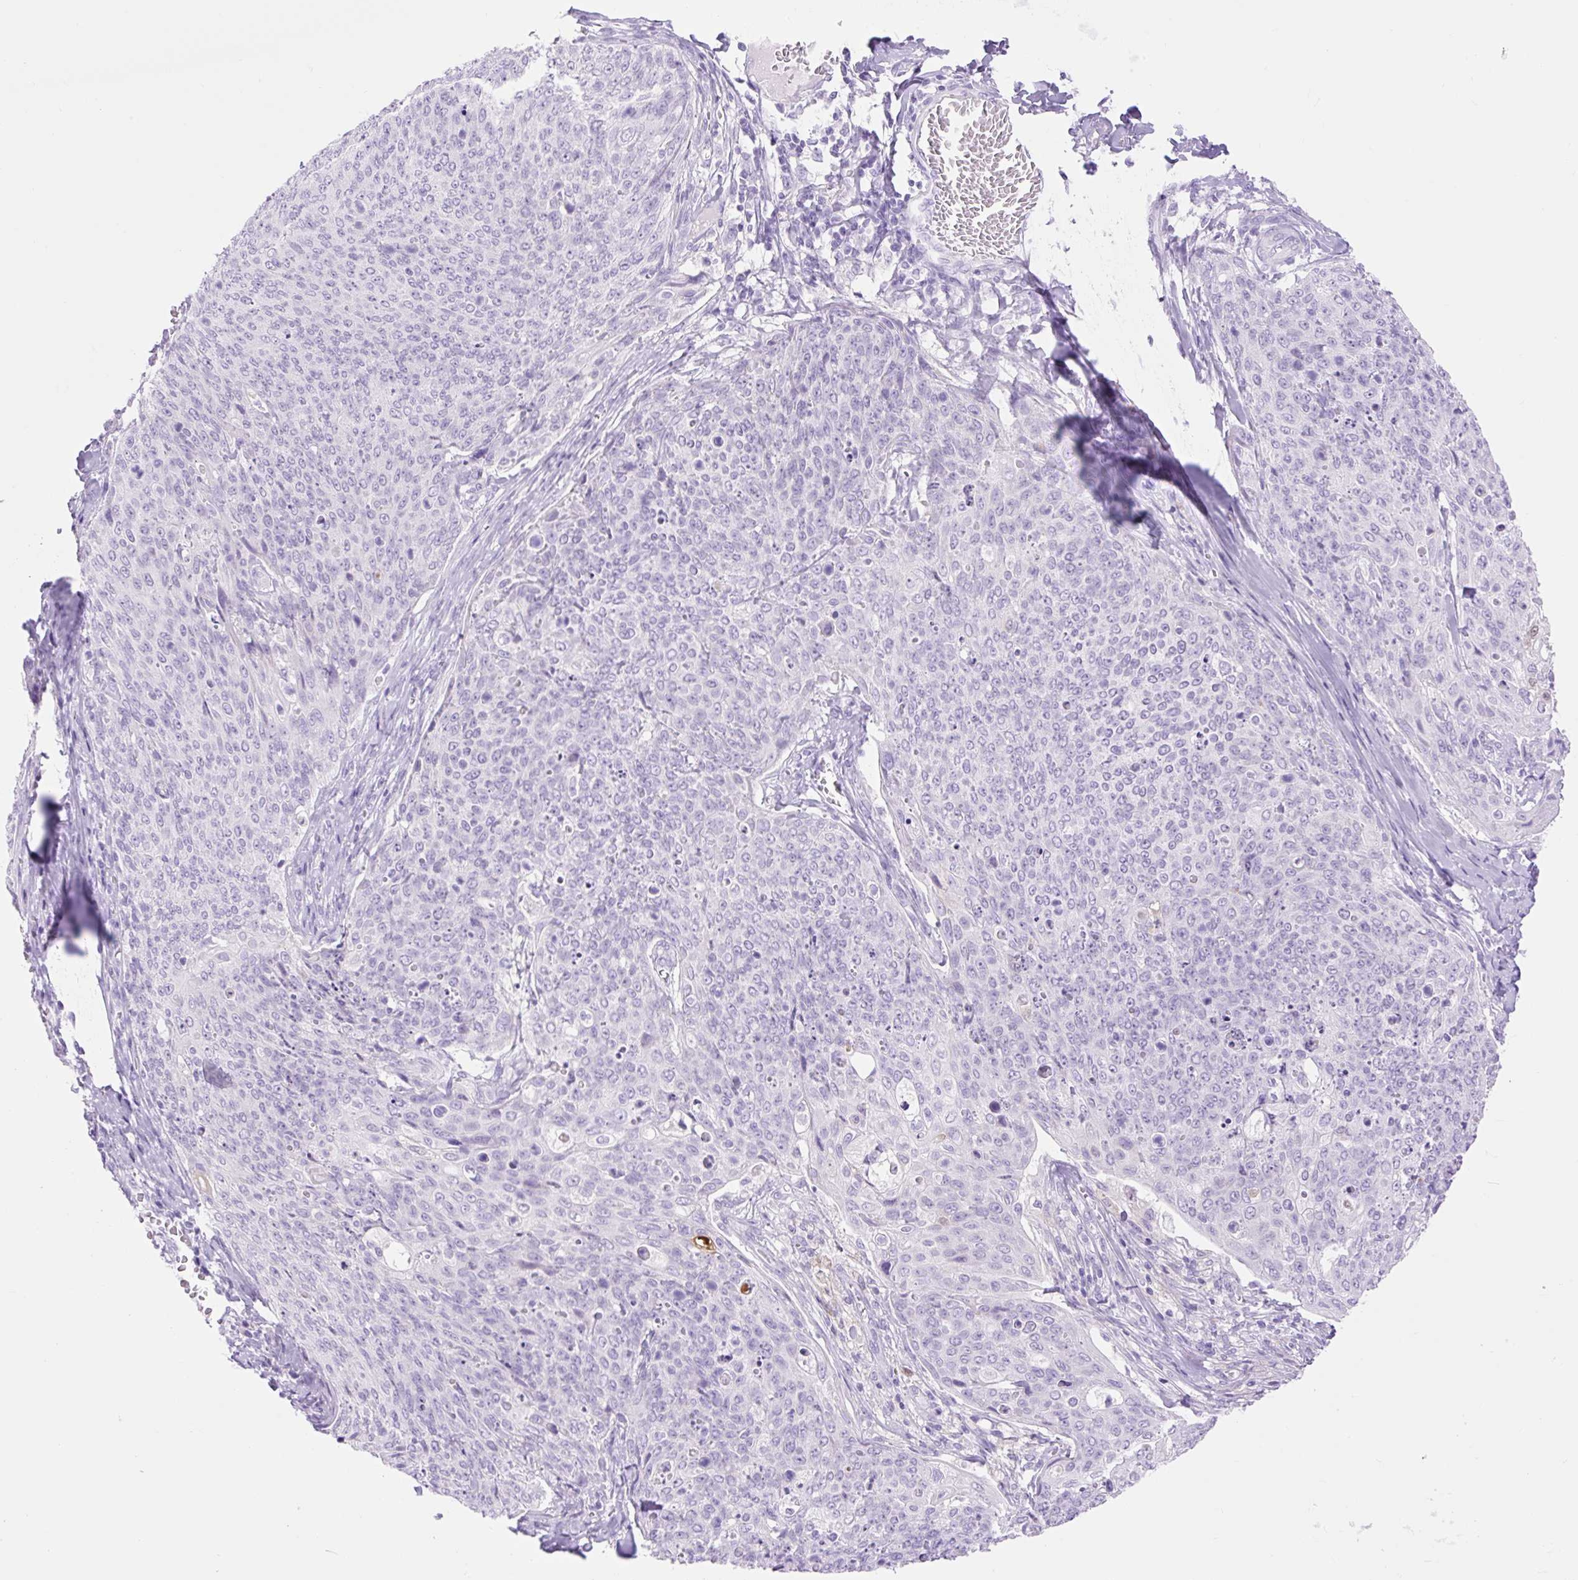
{"staining": {"intensity": "negative", "quantity": "none", "location": "none"}, "tissue": "skin cancer", "cell_type": "Tumor cells", "image_type": "cancer", "snomed": [{"axis": "morphology", "description": "Squamous cell carcinoma, NOS"}, {"axis": "topography", "description": "Skin"}, {"axis": "topography", "description": "Vulva"}], "caption": "This is an IHC histopathology image of skin cancer (squamous cell carcinoma). There is no staining in tumor cells.", "gene": "SLC25A40", "patient": {"sex": "female", "age": 85}}